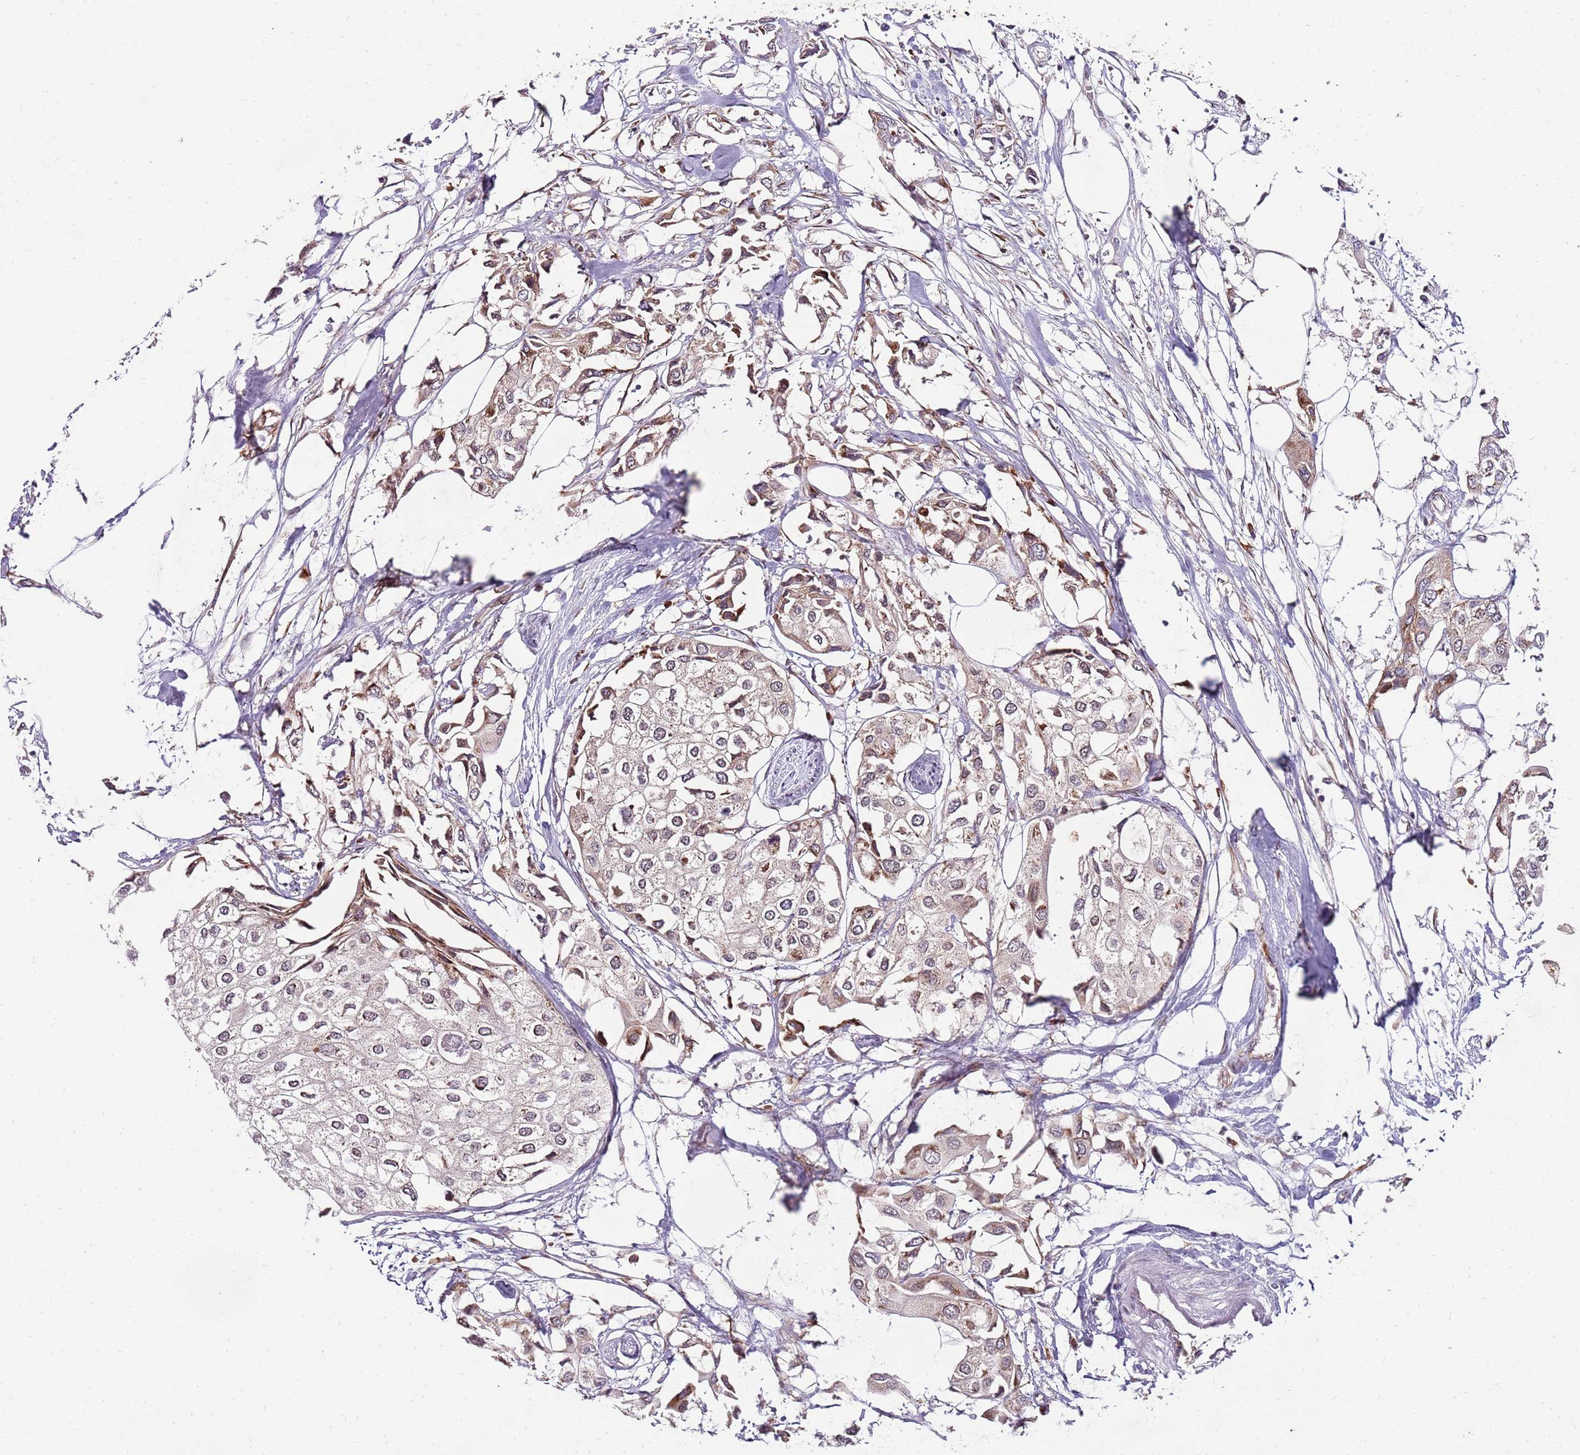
{"staining": {"intensity": "moderate", "quantity": "<25%", "location": "cytoplasmic/membranous,nuclear"}, "tissue": "urothelial cancer", "cell_type": "Tumor cells", "image_type": "cancer", "snomed": [{"axis": "morphology", "description": "Urothelial carcinoma, High grade"}, {"axis": "topography", "description": "Urinary bladder"}], "caption": "Immunohistochemistry staining of urothelial carcinoma (high-grade), which displays low levels of moderate cytoplasmic/membranous and nuclear positivity in approximately <25% of tumor cells indicating moderate cytoplasmic/membranous and nuclear protein staining. The staining was performed using DAB (brown) for protein detection and nuclei were counterstained in hematoxylin (blue).", "gene": "FBXL22", "patient": {"sex": "male", "age": 64}}